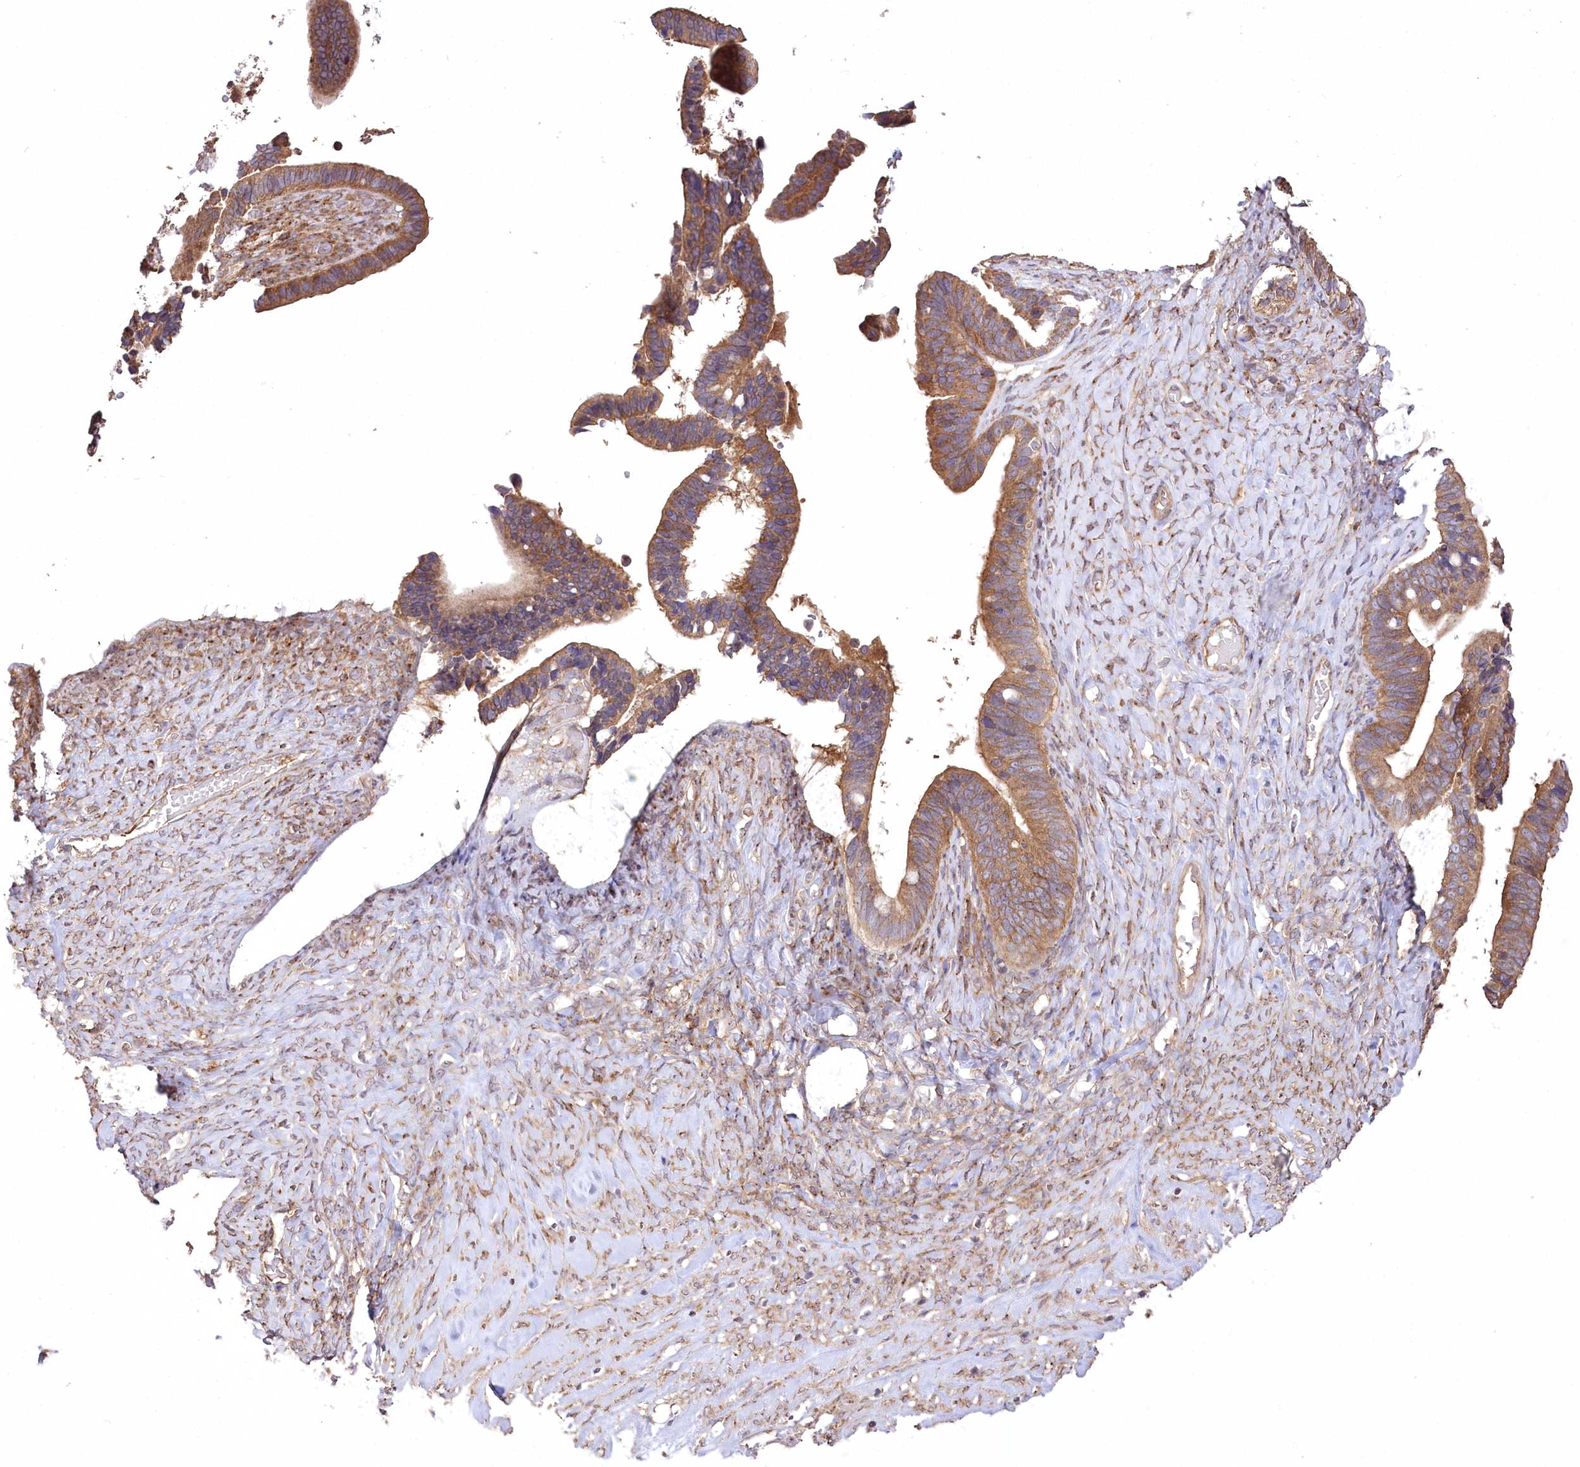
{"staining": {"intensity": "moderate", "quantity": ">75%", "location": "cytoplasmic/membranous"}, "tissue": "ovarian cancer", "cell_type": "Tumor cells", "image_type": "cancer", "snomed": [{"axis": "morphology", "description": "Cystadenocarcinoma, serous, NOS"}, {"axis": "topography", "description": "Ovary"}], "caption": "Brown immunohistochemical staining in human ovarian serous cystadenocarcinoma displays moderate cytoplasmic/membranous positivity in approximately >75% of tumor cells.", "gene": "PRSS53", "patient": {"sex": "female", "age": 56}}